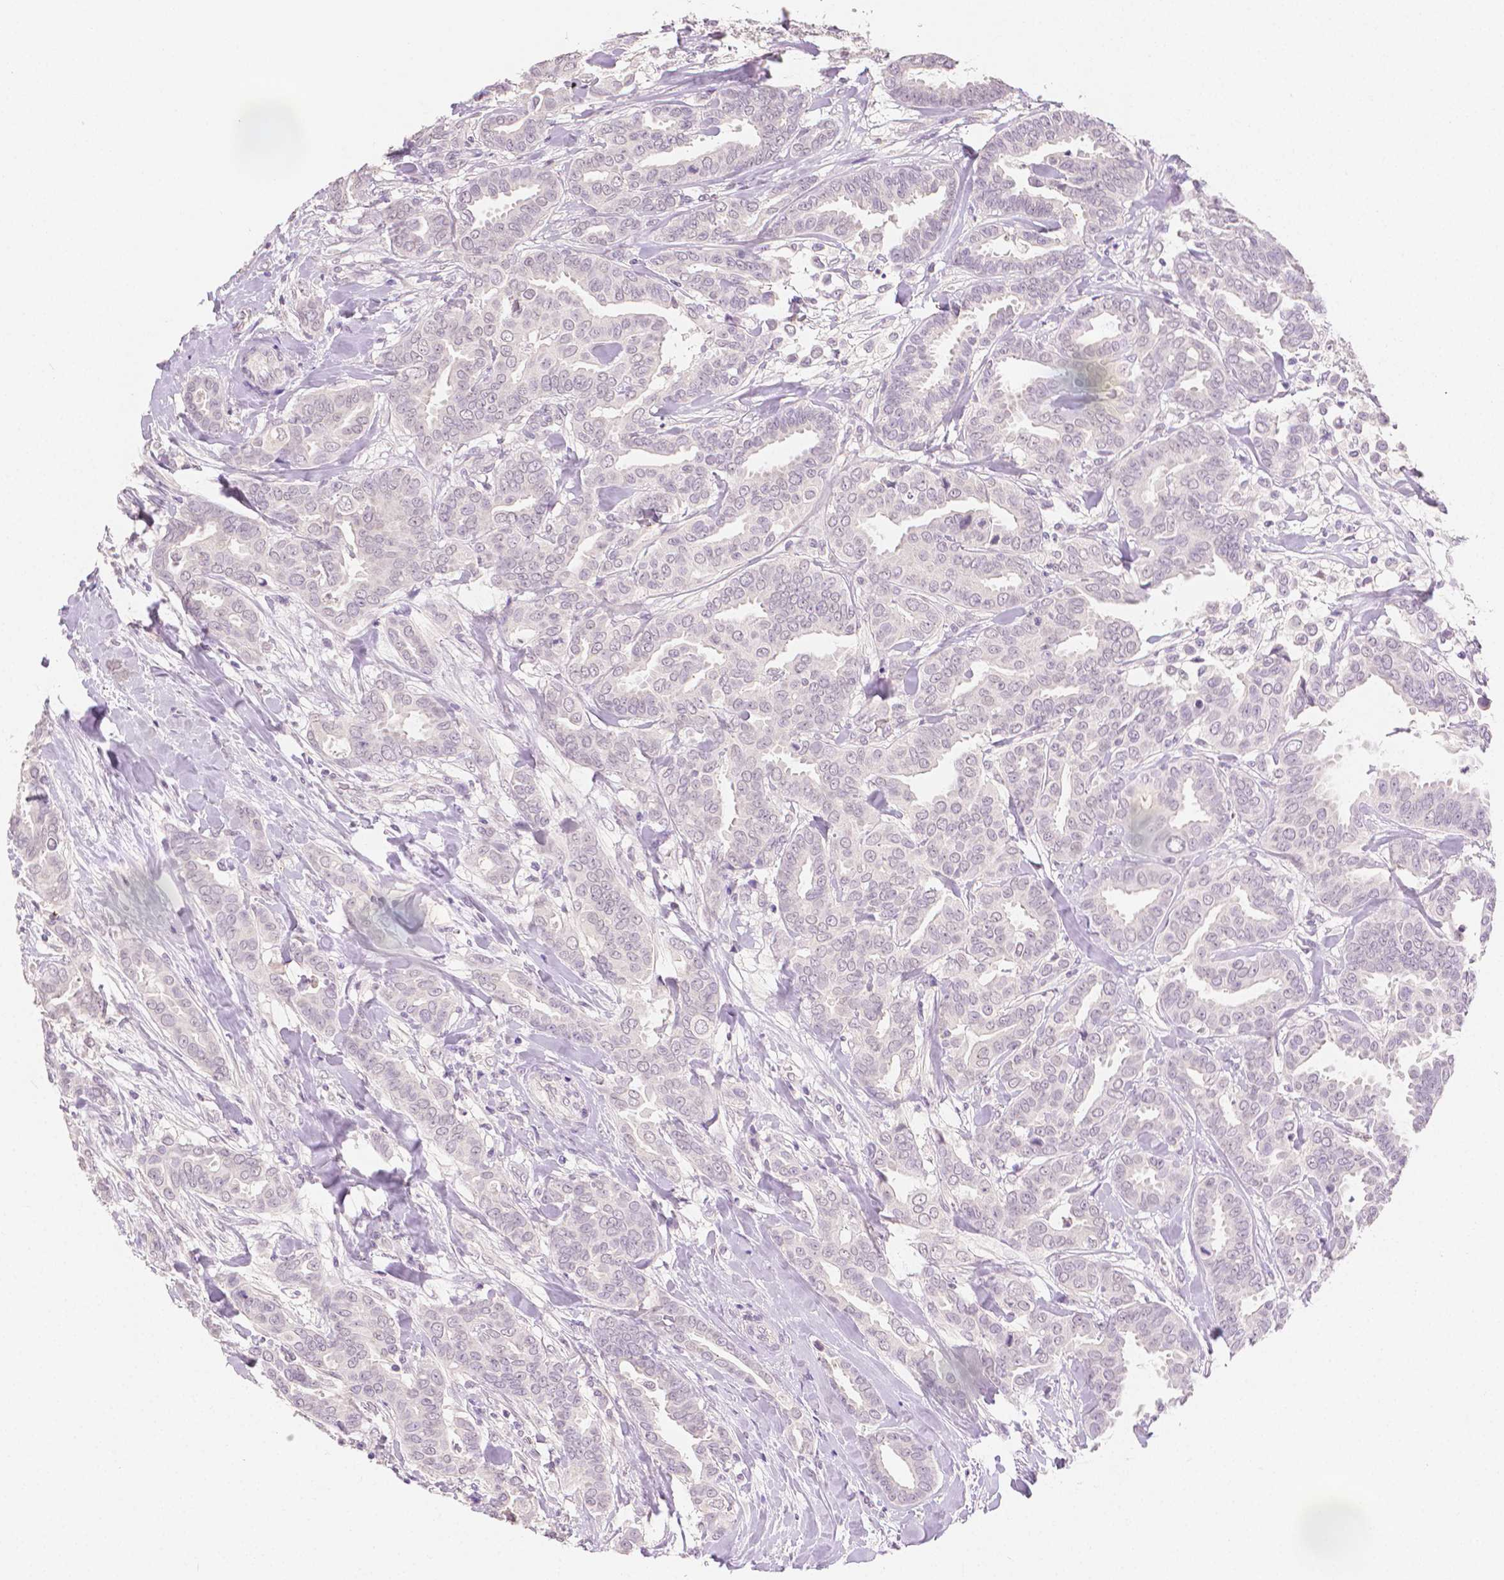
{"staining": {"intensity": "negative", "quantity": "none", "location": "none"}, "tissue": "breast cancer", "cell_type": "Tumor cells", "image_type": "cancer", "snomed": [{"axis": "morphology", "description": "Duct carcinoma"}, {"axis": "topography", "description": "Breast"}], "caption": "An immunohistochemistry photomicrograph of infiltrating ductal carcinoma (breast) is shown. There is no staining in tumor cells of infiltrating ductal carcinoma (breast).", "gene": "TGM1", "patient": {"sex": "female", "age": 45}}